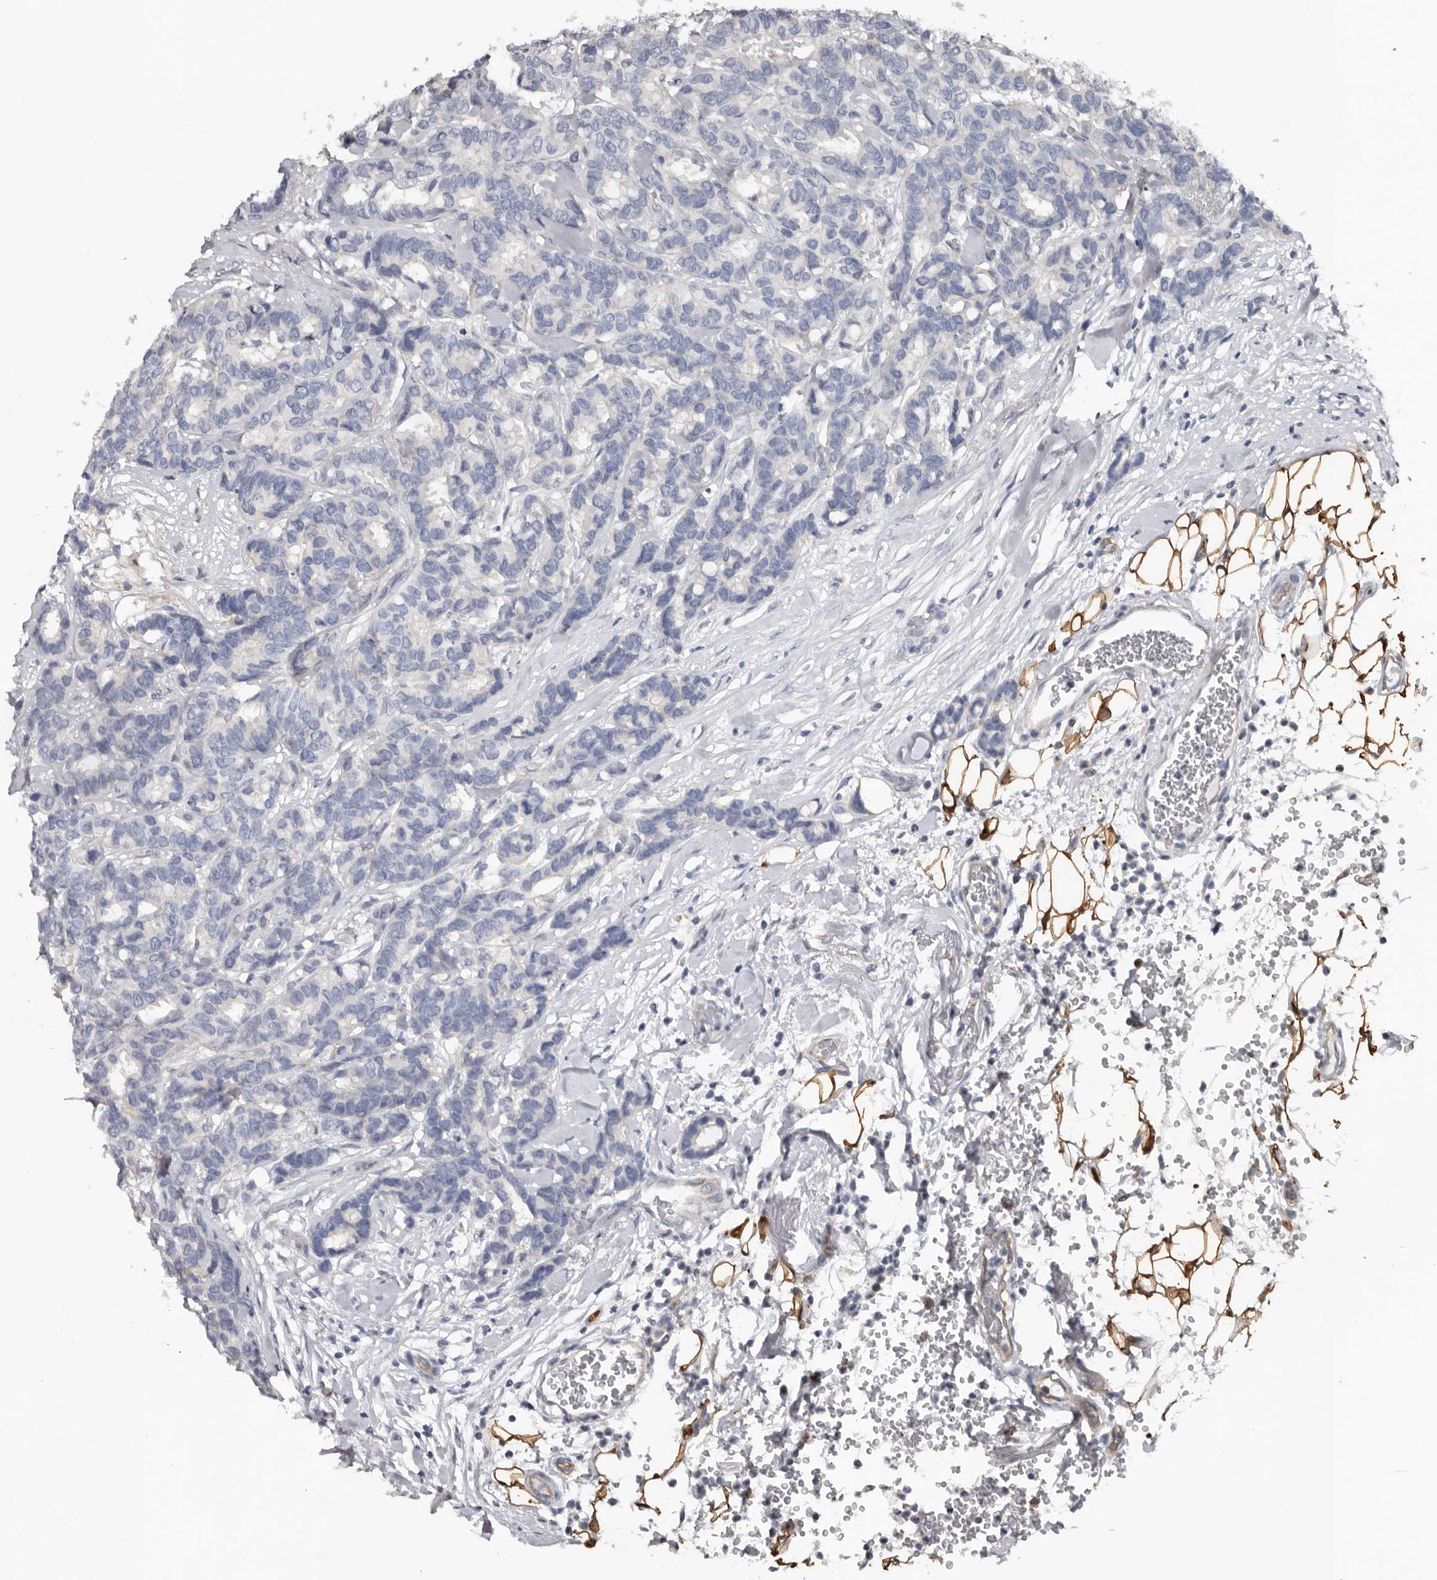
{"staining": {"intensity": "negative", "quantity": "none", "location": "none"}, "tissue": "breast cancer", "cell_type": "Tumor cells", "image_type": "cancer", "snomed": [{"axis": "morphology", "description": "Duct carcinoma"}, {"axis": "topography", "description": "Breast"}], "caption": "Histopathology image shows no significant protein staining in tumor cells of infiltrating ductal carcinoma (breast).", "gene": "FABP7", "patient": {"sex": "female", "age": 87}}